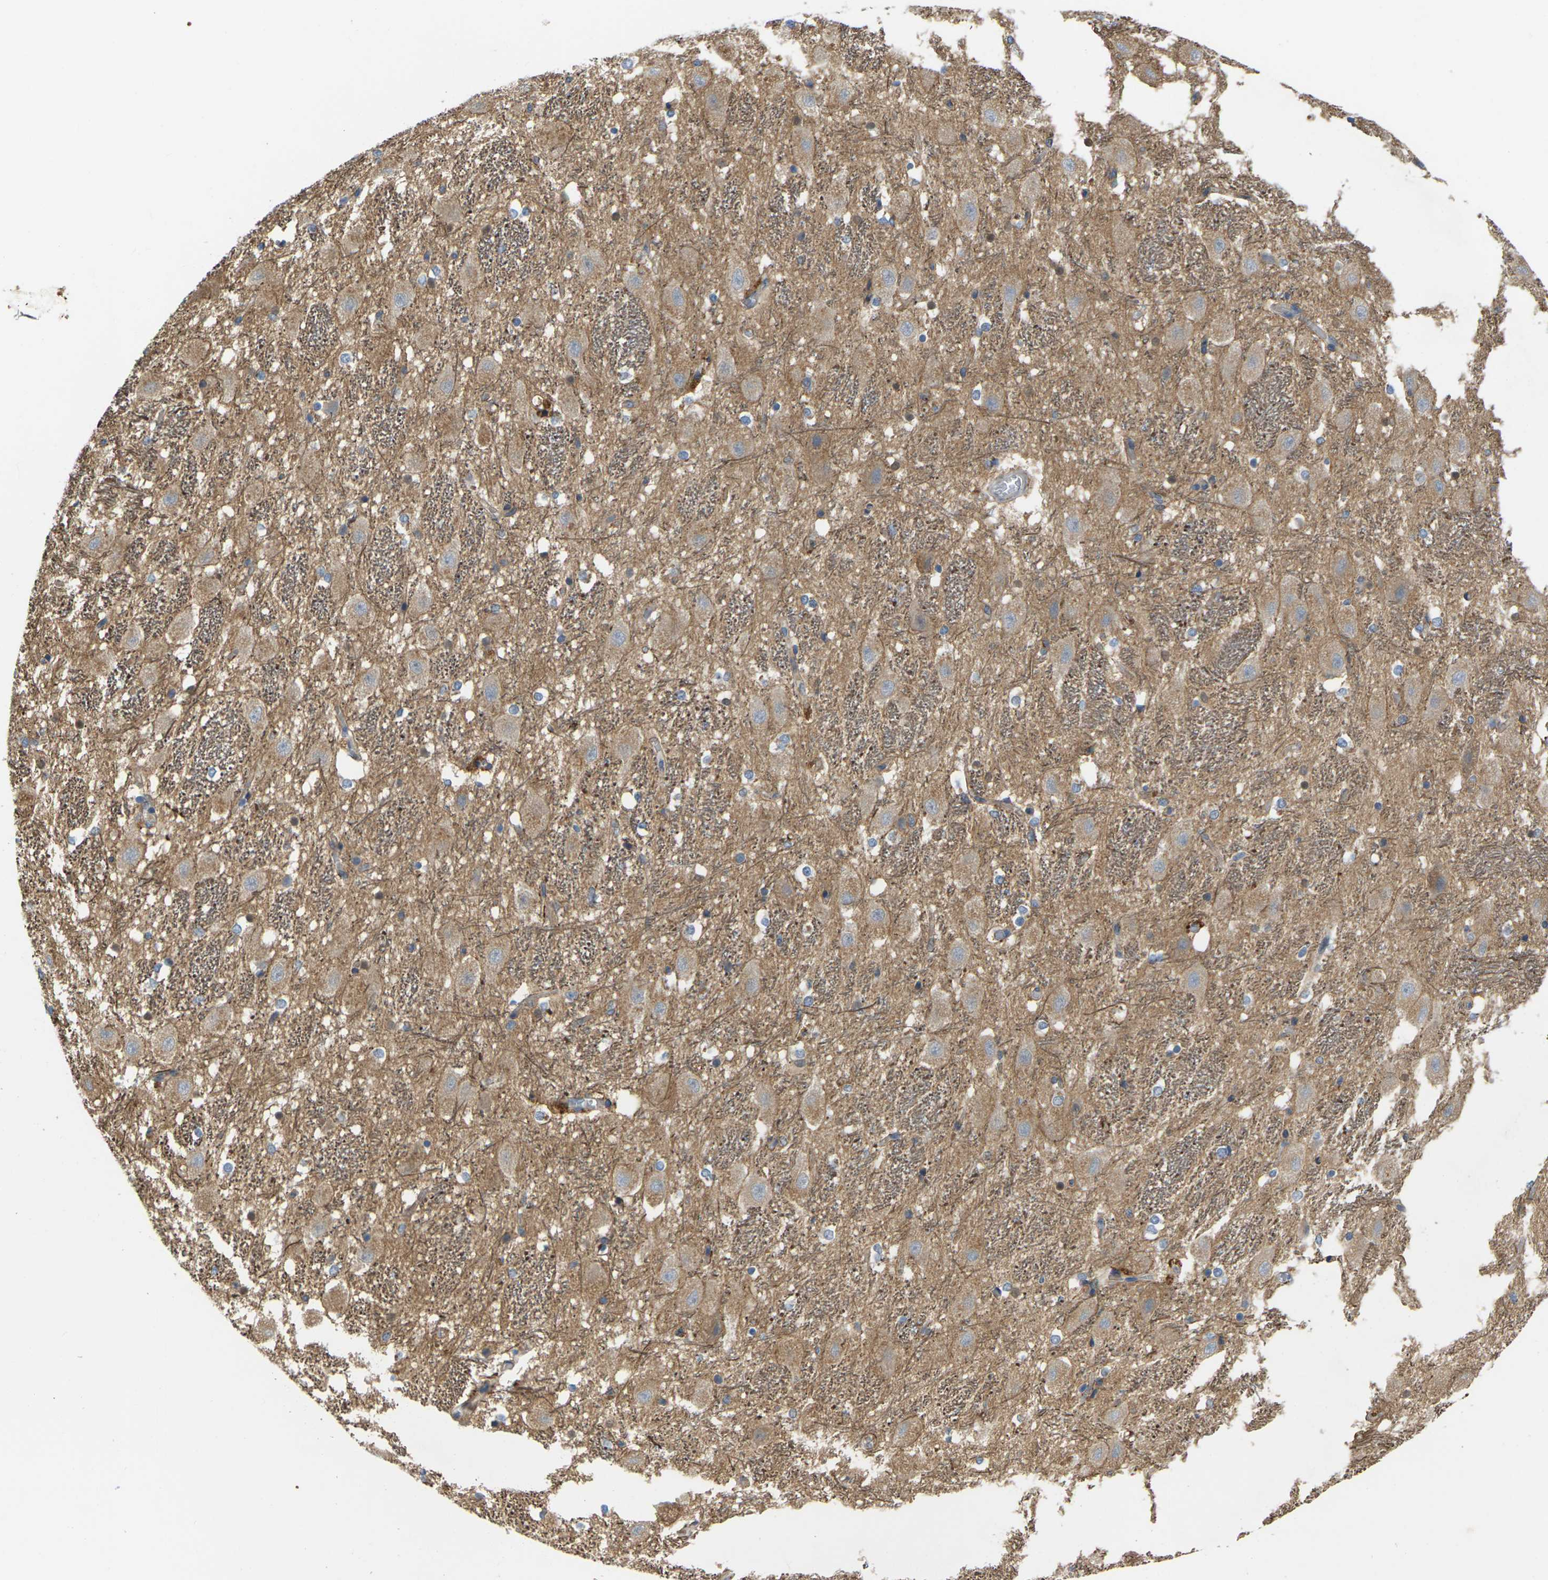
{"staining": {"intensity": "weak", "quantity": "25%-75%", "location": "cytoplasmic/membranous"}, "tissue": "hippocampus", "cell_type": "Glial cells", "image_type": "normal", "snomed": [{"axis": "morphology", "description": "Normal tissue, NOS"}, {"axis": "topography", "description": "Hippocampus"}], "caption": "The photomicrograph shows immunohistochemical staining of unremarkable hippocampus. There is weak cytoplasmic/membranous expression is seen in approximately 25%-75% of glial cells.", "gene": "SCNN1A", "patient": {"sex": "female", "age": 19}}